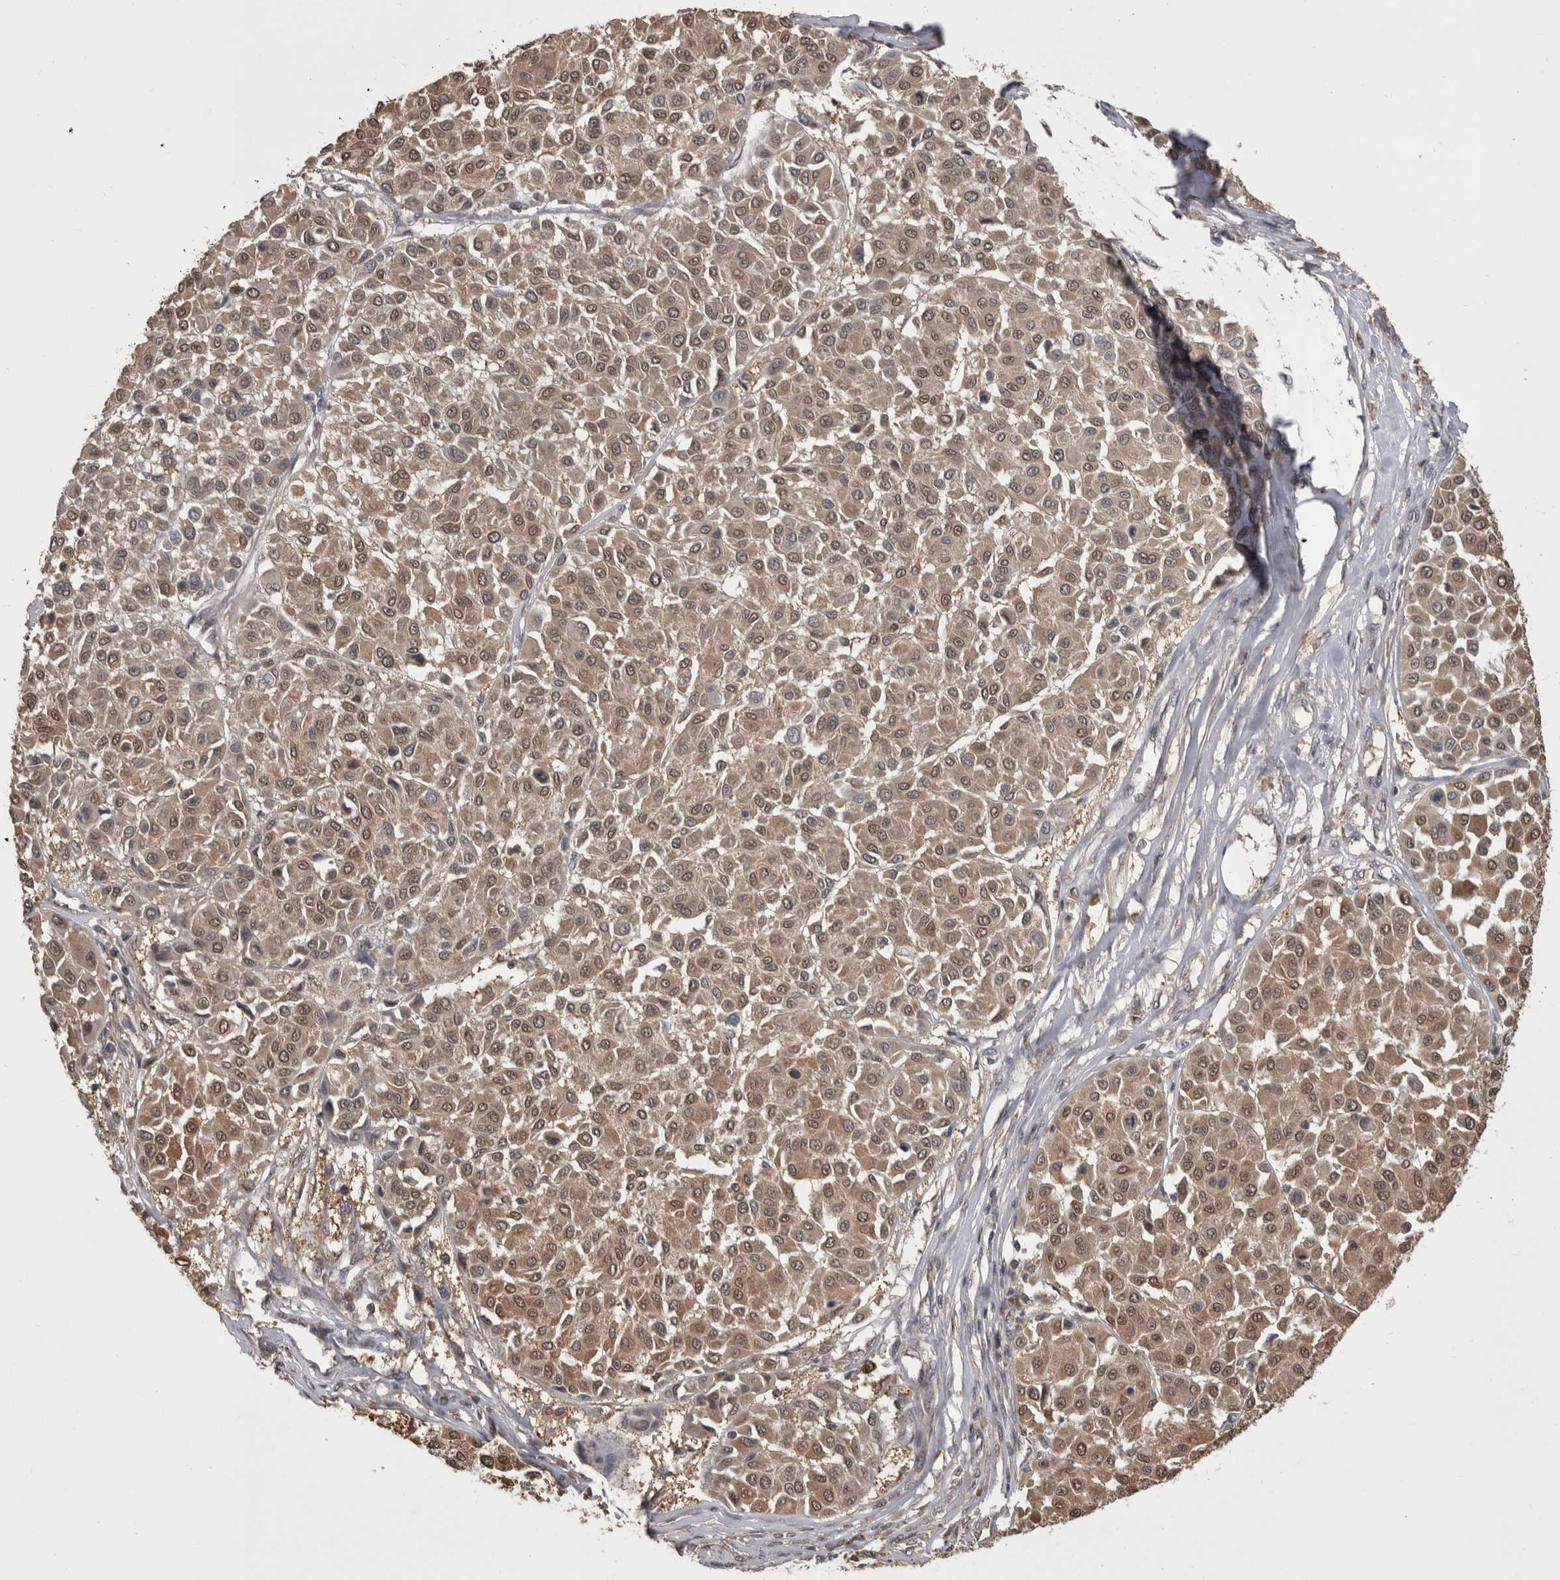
{"staining": {"intensity": "moderate", "quantity": ">75%", "location": "cytoplasmic/membranous,nuclear"}, "tissue": "melanoma", "cell_type": "Tumor cells", "image_type": "cancer", "snomed": [{"axis": "morphology", "description": "Malignant melanoma, Metastatic site"}, {"axis": "topography", "description": "Soft tissue"}], "caption": "Immunohistochemistry (IHC) of malignant melanoma (metastatic site) demonstrates medium levels of moderate cytoplasmic/membranous and nuclear positivity in approximately >75% of tumor cells. Using DAB (3,3'-diaminobenzidine) (brown) and hematoxylin (blue) stains, captured at high magnification using brightfield microscopy.", "gene": "PREP", "patient": {"sex": "male", "age": 41}}